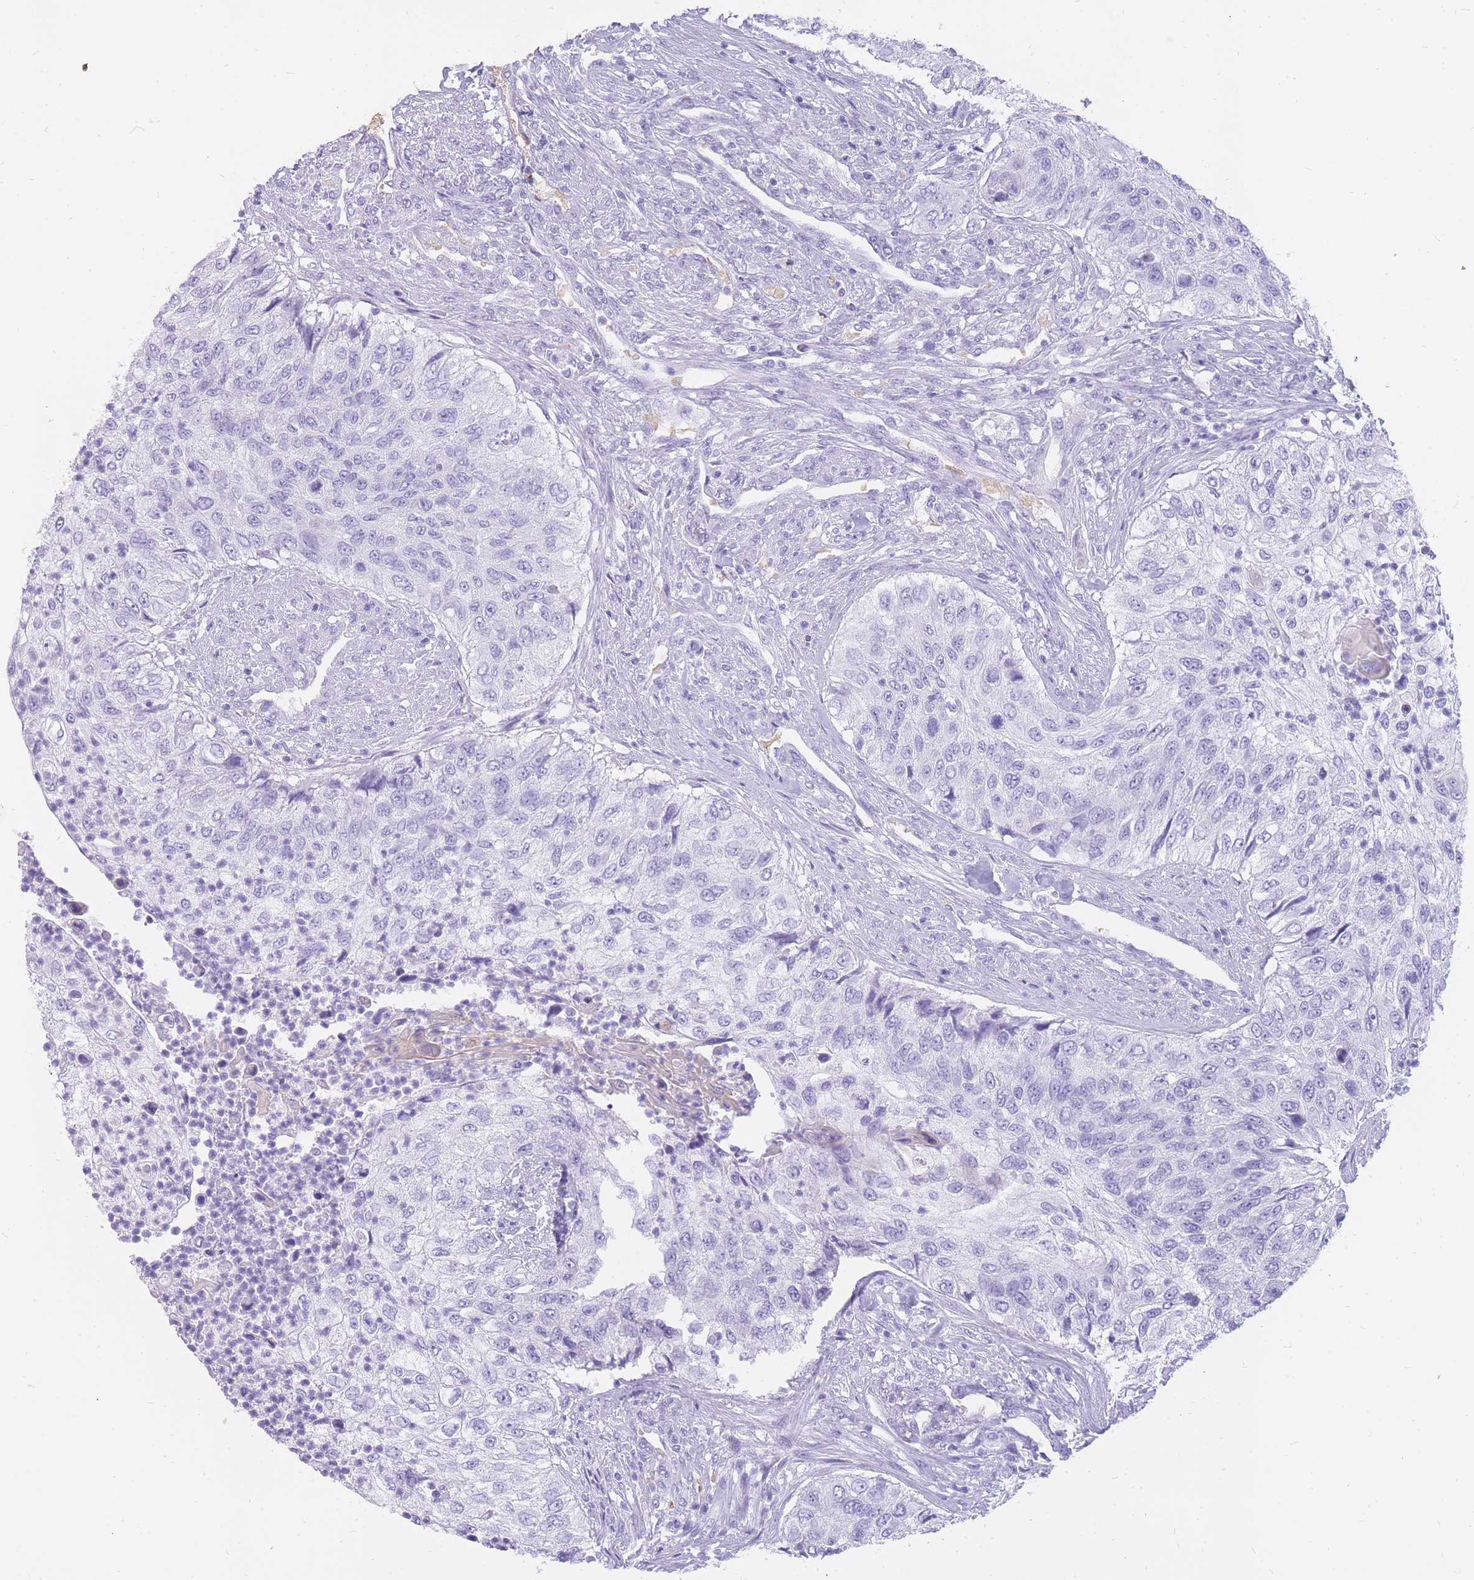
{"staining": {"intensity": "negative", "quantity": "none", "location": "none"}, "tissue": "urothelial cancer", "cell_type": "Tumor cells", "image_type": "cancer", "snomed": [{"axis": "morphology", "description": "Urothelial carcinoma, High grade"}, {"axis": "topography", "description": "Urinary bladder"}], "caption": "High power microscopy photomicrograph of an immunohistochemistry histopathology image of urothelial cancer, revealing no significant positivity in tumor cells.", "gene": "INS", "patient": {"sex": "female", "age": 60}}